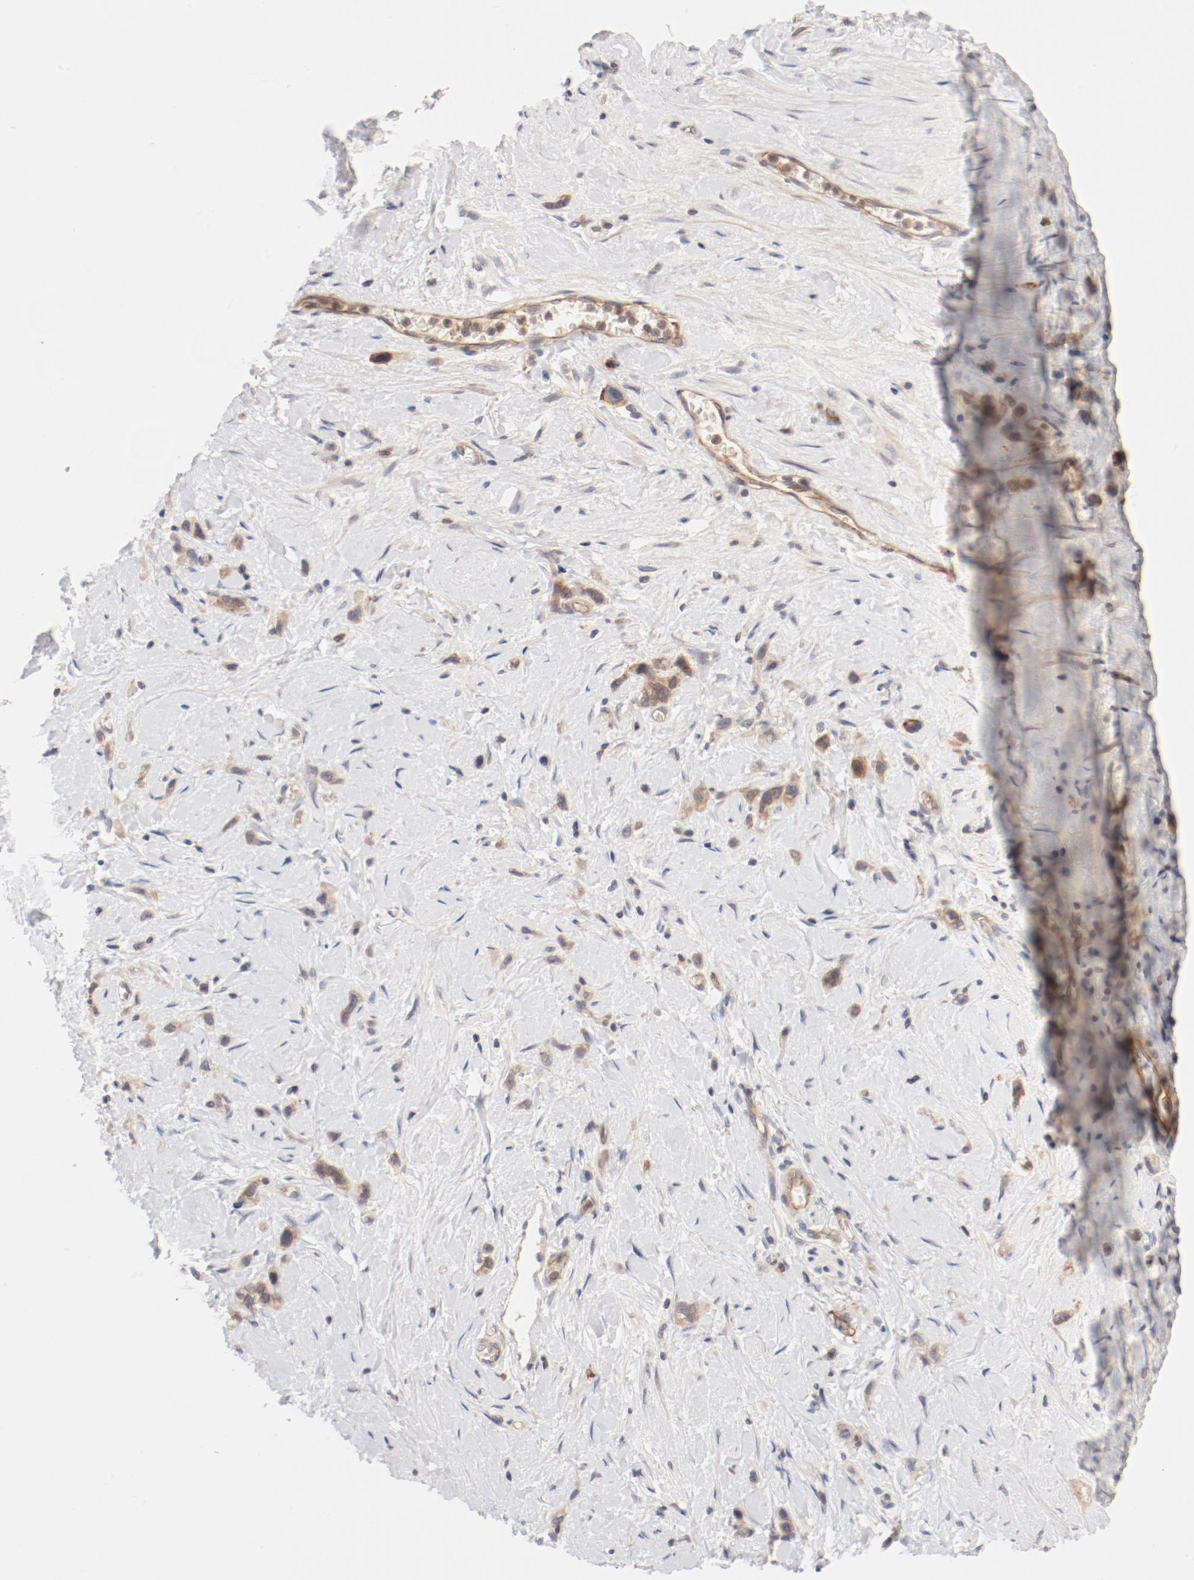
{"staining": {"intensity": "moderate", "quantity": "25%-75%", "location": "cytoplasmic/membranous"}, "tissue": "stomach cancer", "cell_type": "Tumor cells", "image_type": "cancer", "snomed": [{"axis": "morphology", "description": "Normal tissue, NOS"}, {"axis": "morphology", "description": "Adenocarcinoma, NOS"}, {"axis": "morphology", "description": "Adenocarcinoma, High grade"}, {"axis": "topography", "description": "Stomach, upper"}, {"axis": "topography", "description": "Stomach"}], "caption": "Immunohistochemical staining of stomach high-grade adenocarcinoma shows medium levels of moderate cytoplasmic/membranous expression in approximately 25%-75% of tumor cells.", "gene": "ZNF267", "patient": {"sex": "female", "age": 65}}